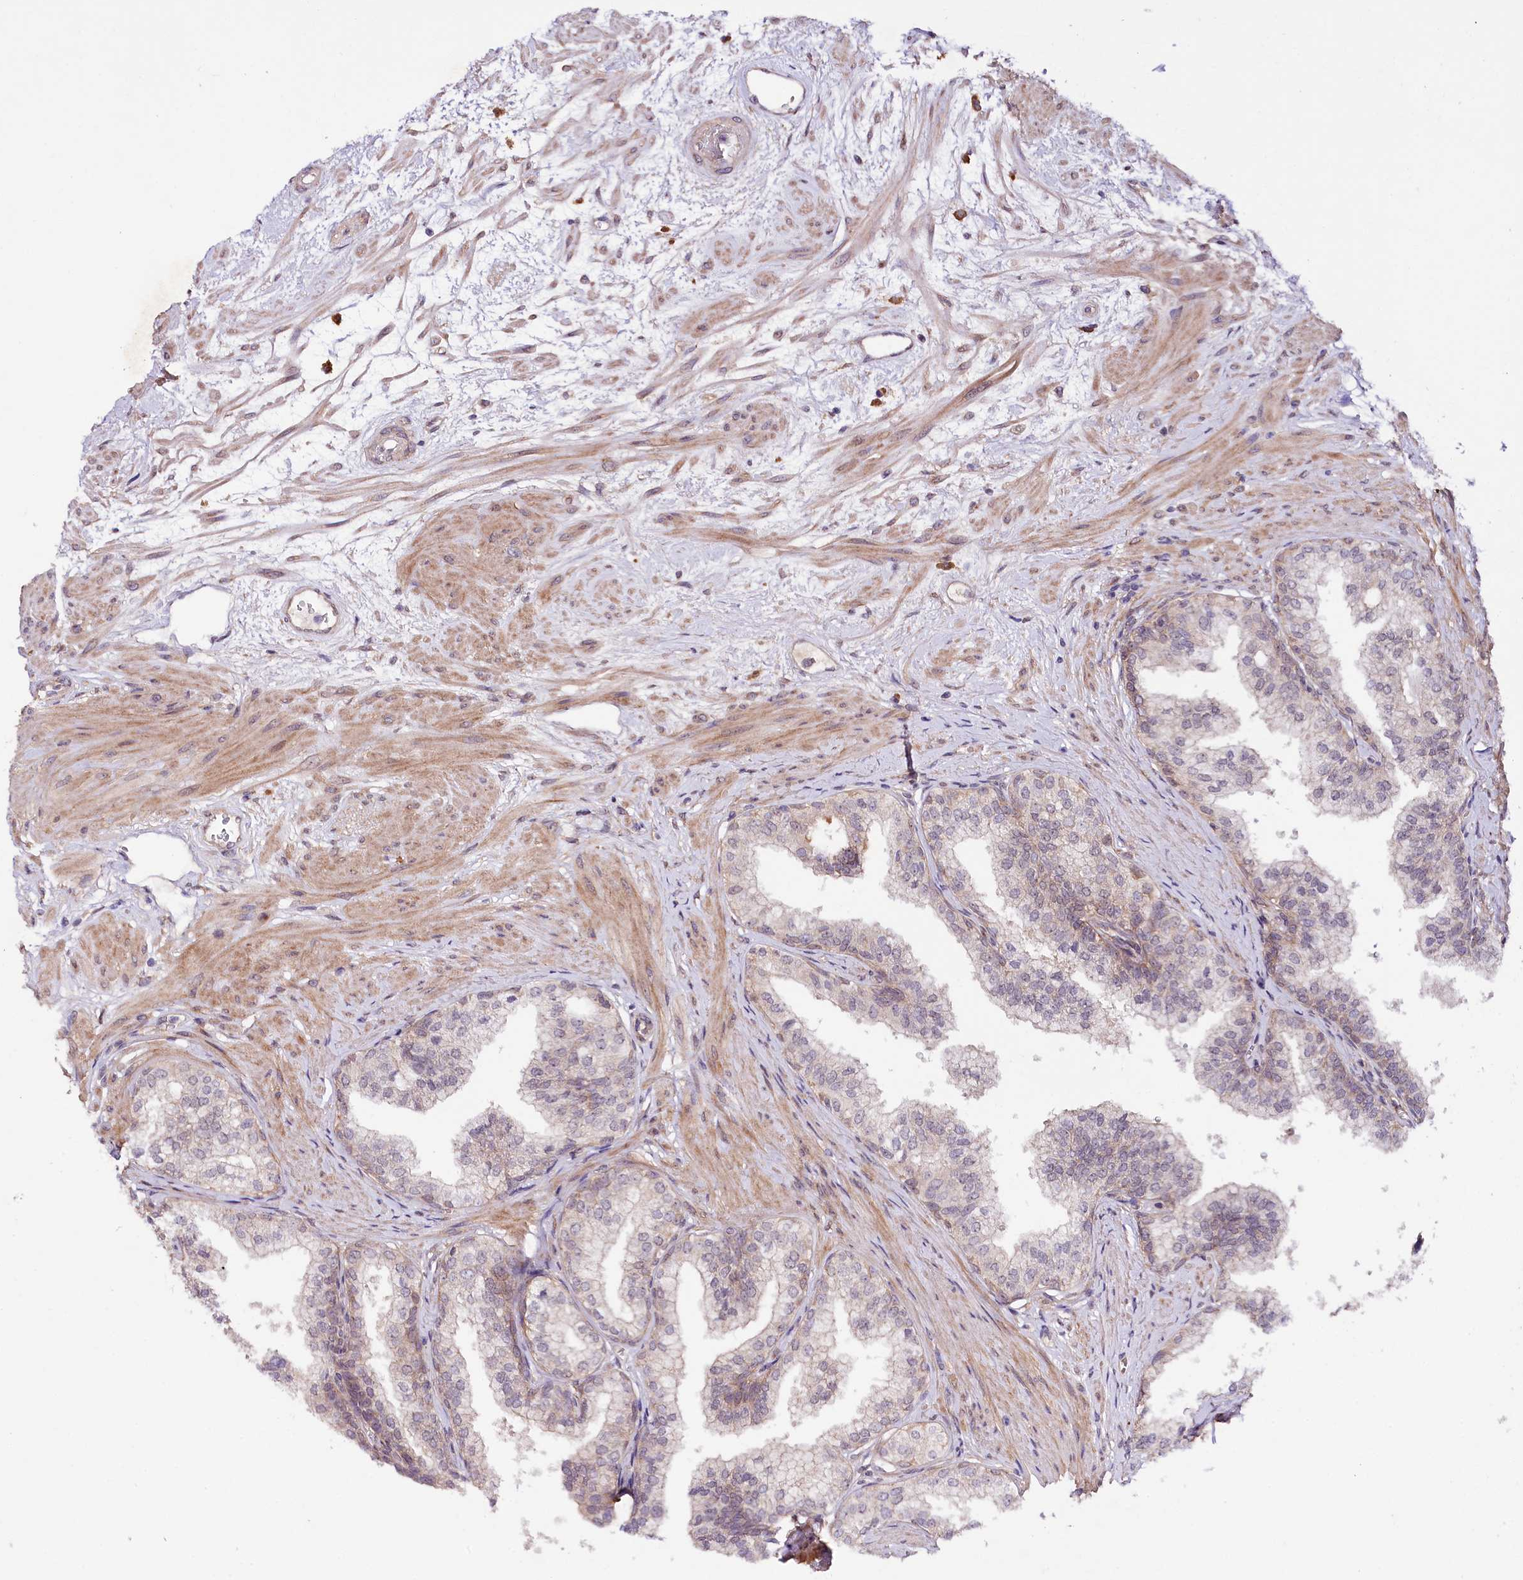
{"staining": {"intensity": "moderate", "quantity": "<25%", "location": "cytoplasmic/membranous"}, "tissue": "prostate", "cell_type": "Glandular cells", "image_type": "normal", "snomed": [{"axis": "morphology", "description": "Normal tissue, NOS"}, {"axis": "topography", "description": "Prostate"}], "caption": "DAB immunohistochemical staining of unremarkable human prostate displays moderate cytoplasmic/membranous protein staining in approximately <25% of glandular cells. The staining was performed using DAB (3,3'-diaminobenzidine) to visualize the protein expression in brown, while the nuclei were stained in blue with hematoxylin (Magnification: 20x).", "gene": "PHLDB1", "patient": {"sex": "male", "age": 60}}